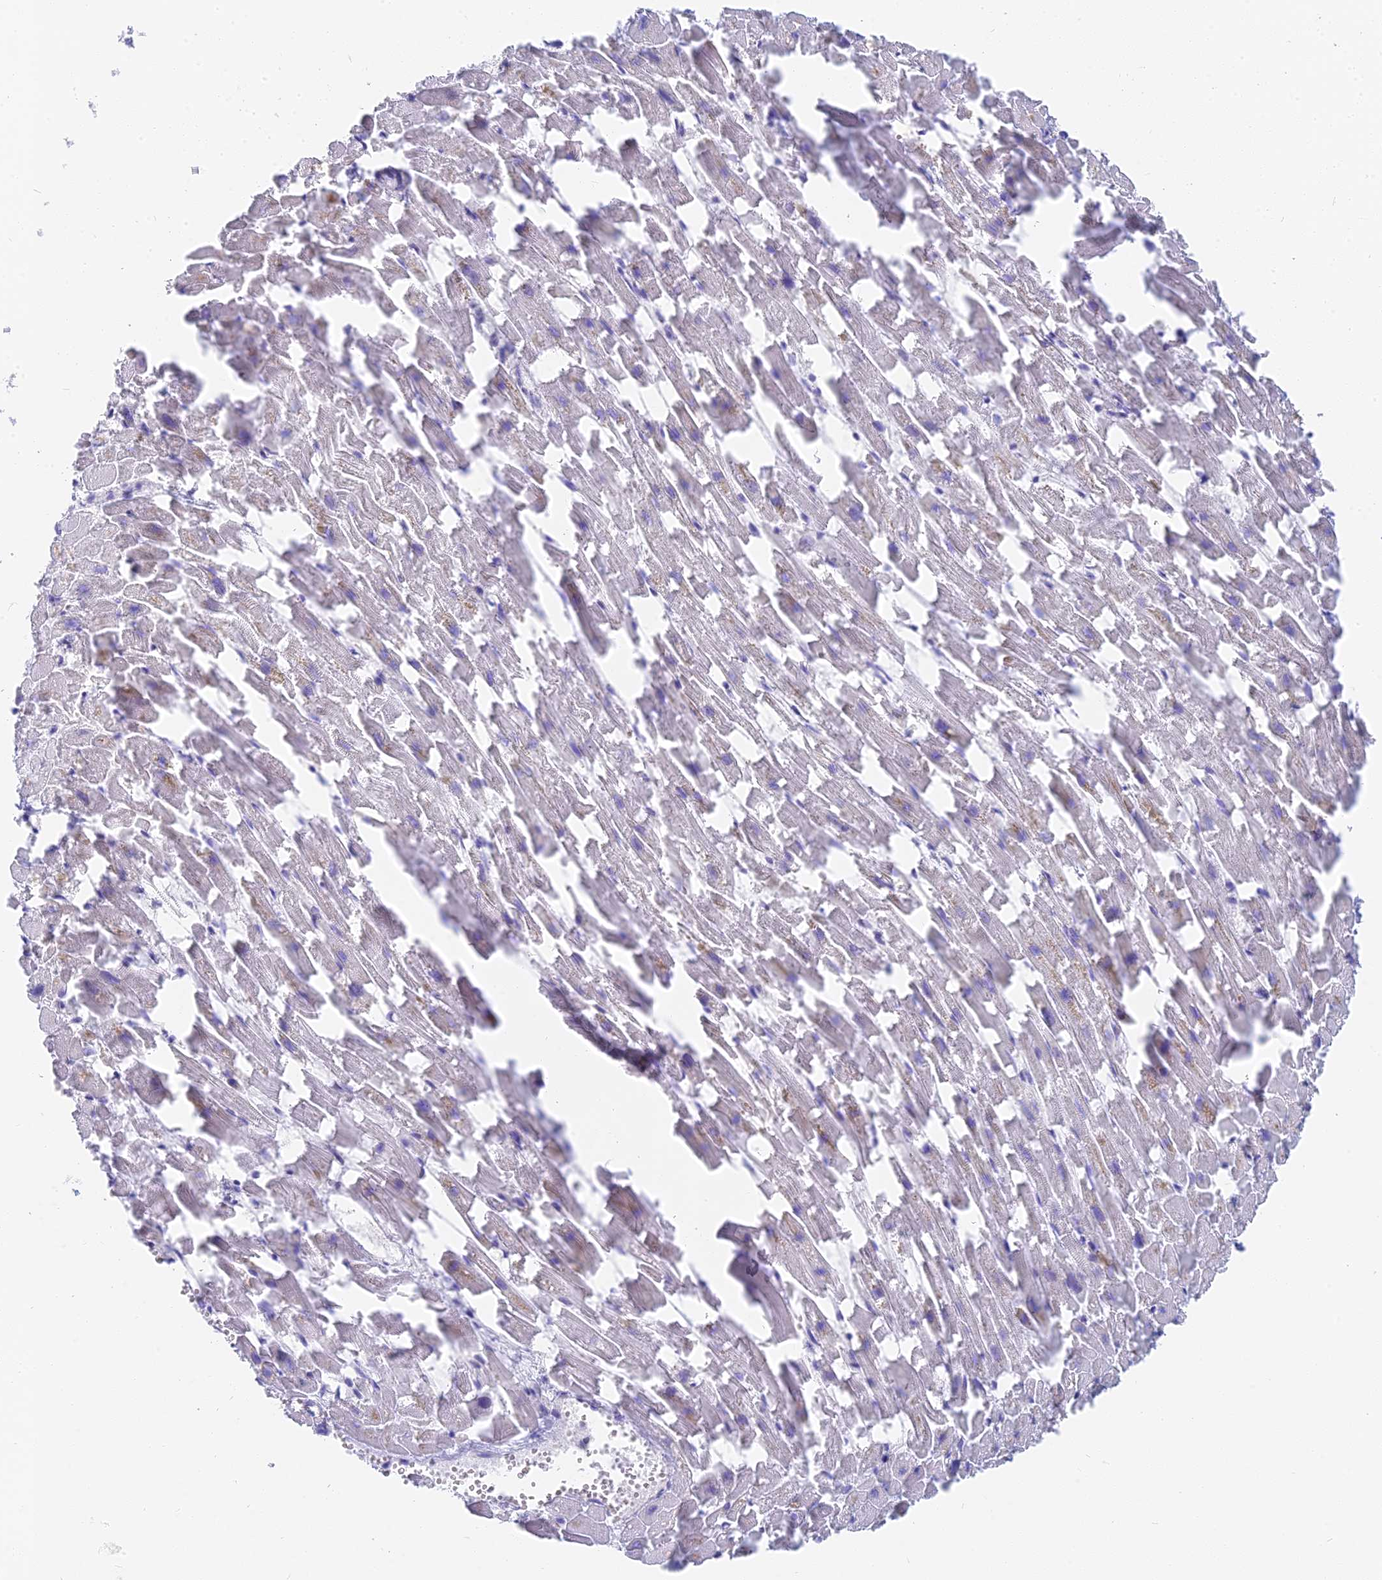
{"staining": {"intensity": "negative", "quantity": "none", "location": "none"}, "tissue": "heart muscle", "cell_type": "Cardiomyocytes", "image_type": "normal", "snomed": [{"axis": "morphology", "description": "Normal tissue, NOS"}, {"axis": "topography", "description": "Heart"}], "caption": "High power microscopy micrograph of an IHC micrograph of benign heart muscle, revealing no significant staining in cardiomyocytes. (DAB immunohistochemistry visualized using brightfield microscopy, high magnification).", "gene": "SLC36A2", "patient": {"sex": "female", "age": 64}}